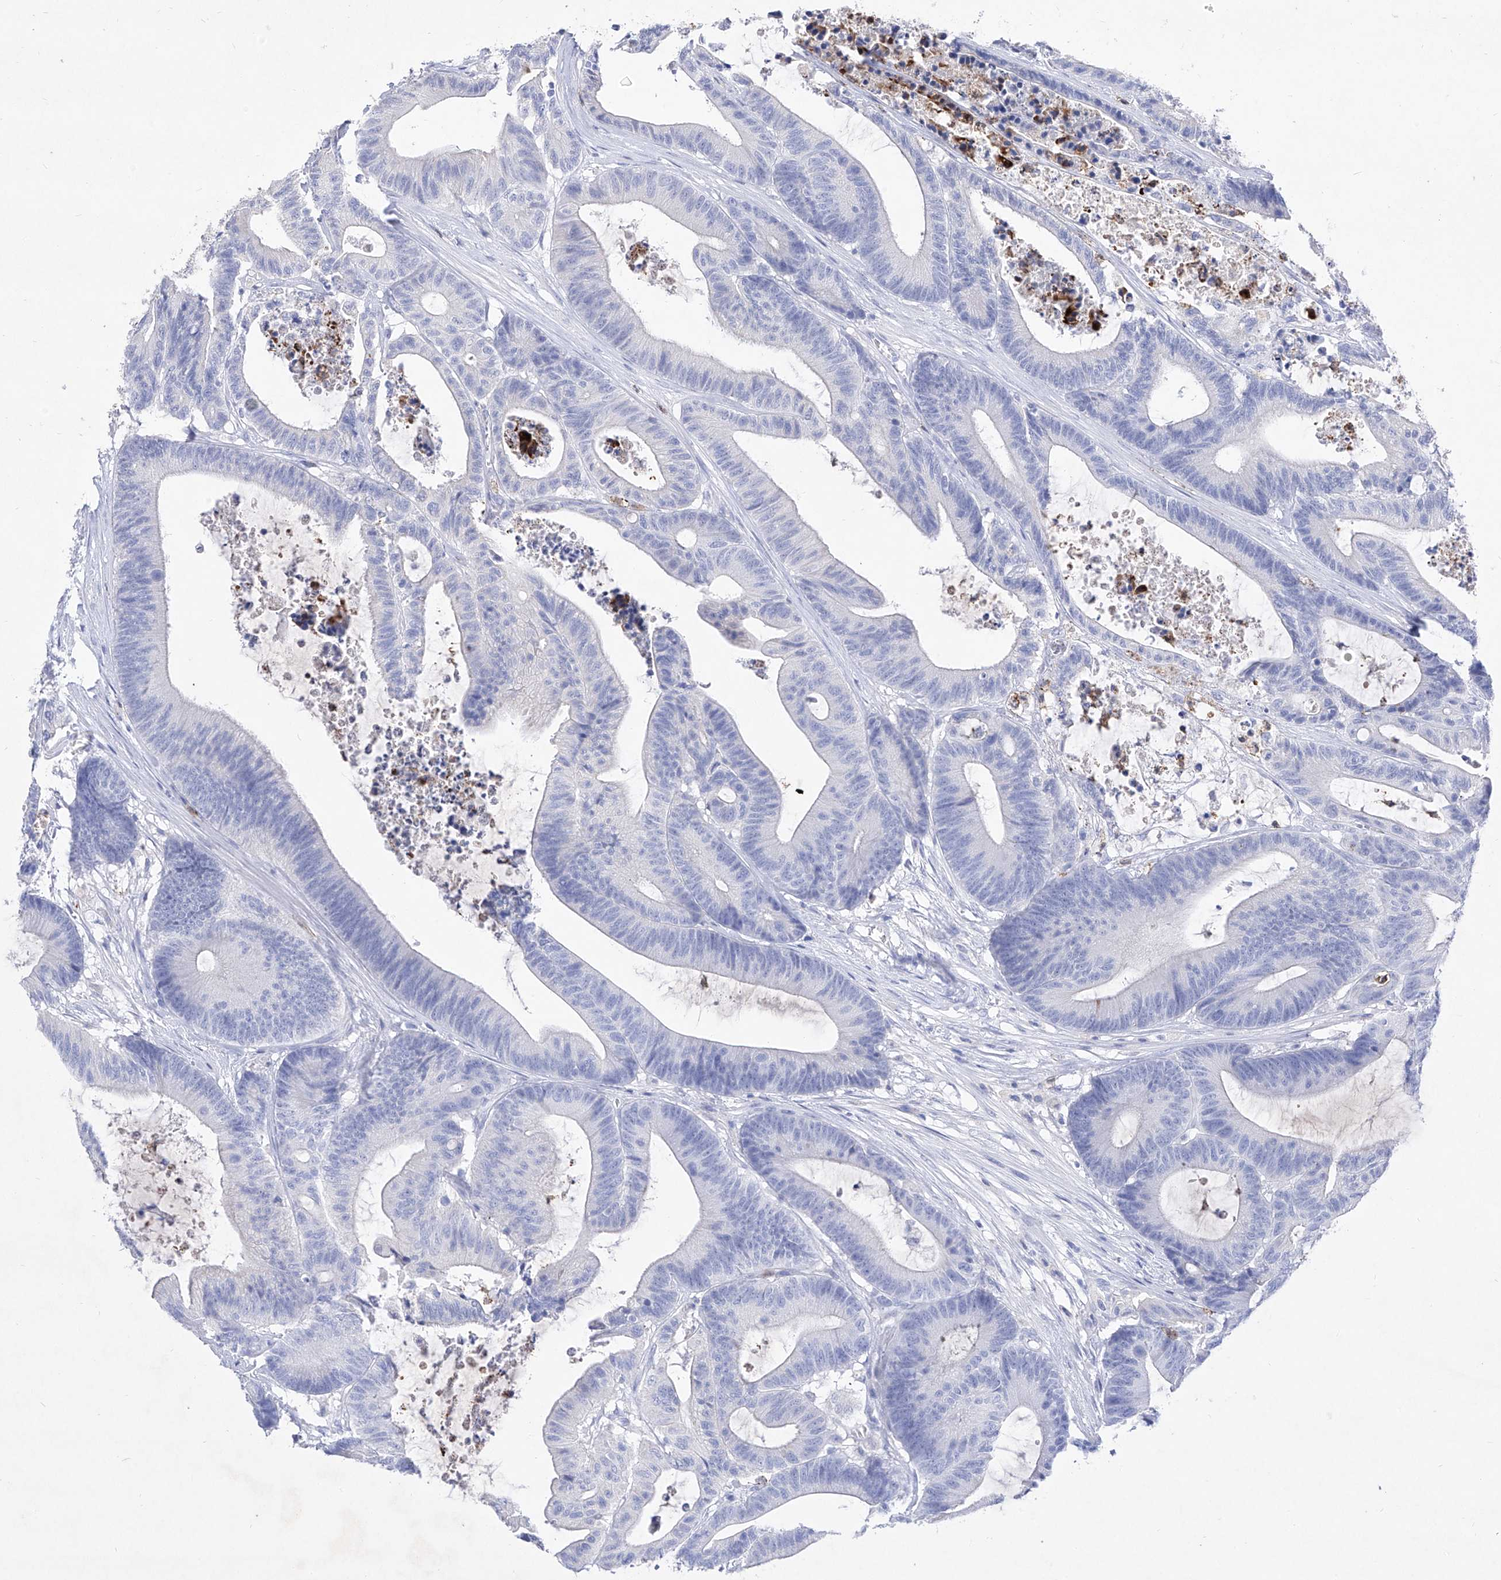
{"staining": {"intensity": "negative", "quantity": "none", "location": "none"}, "tissue": "colorectal cancer", "cell_type": "Tumor cells", "image_type": "cancer", "snomed": [{"axis": "morphology", "description": "Adenocarcinoma, NOS"}, {"axis": "topography", "description": "Colon"}], "caption": "Tumor cells are negative for protein expression in human colorectal cancer (adenocarcinoma).", "gene": "TM7SF2", "patient": {"sex": "female", "age": 84}}